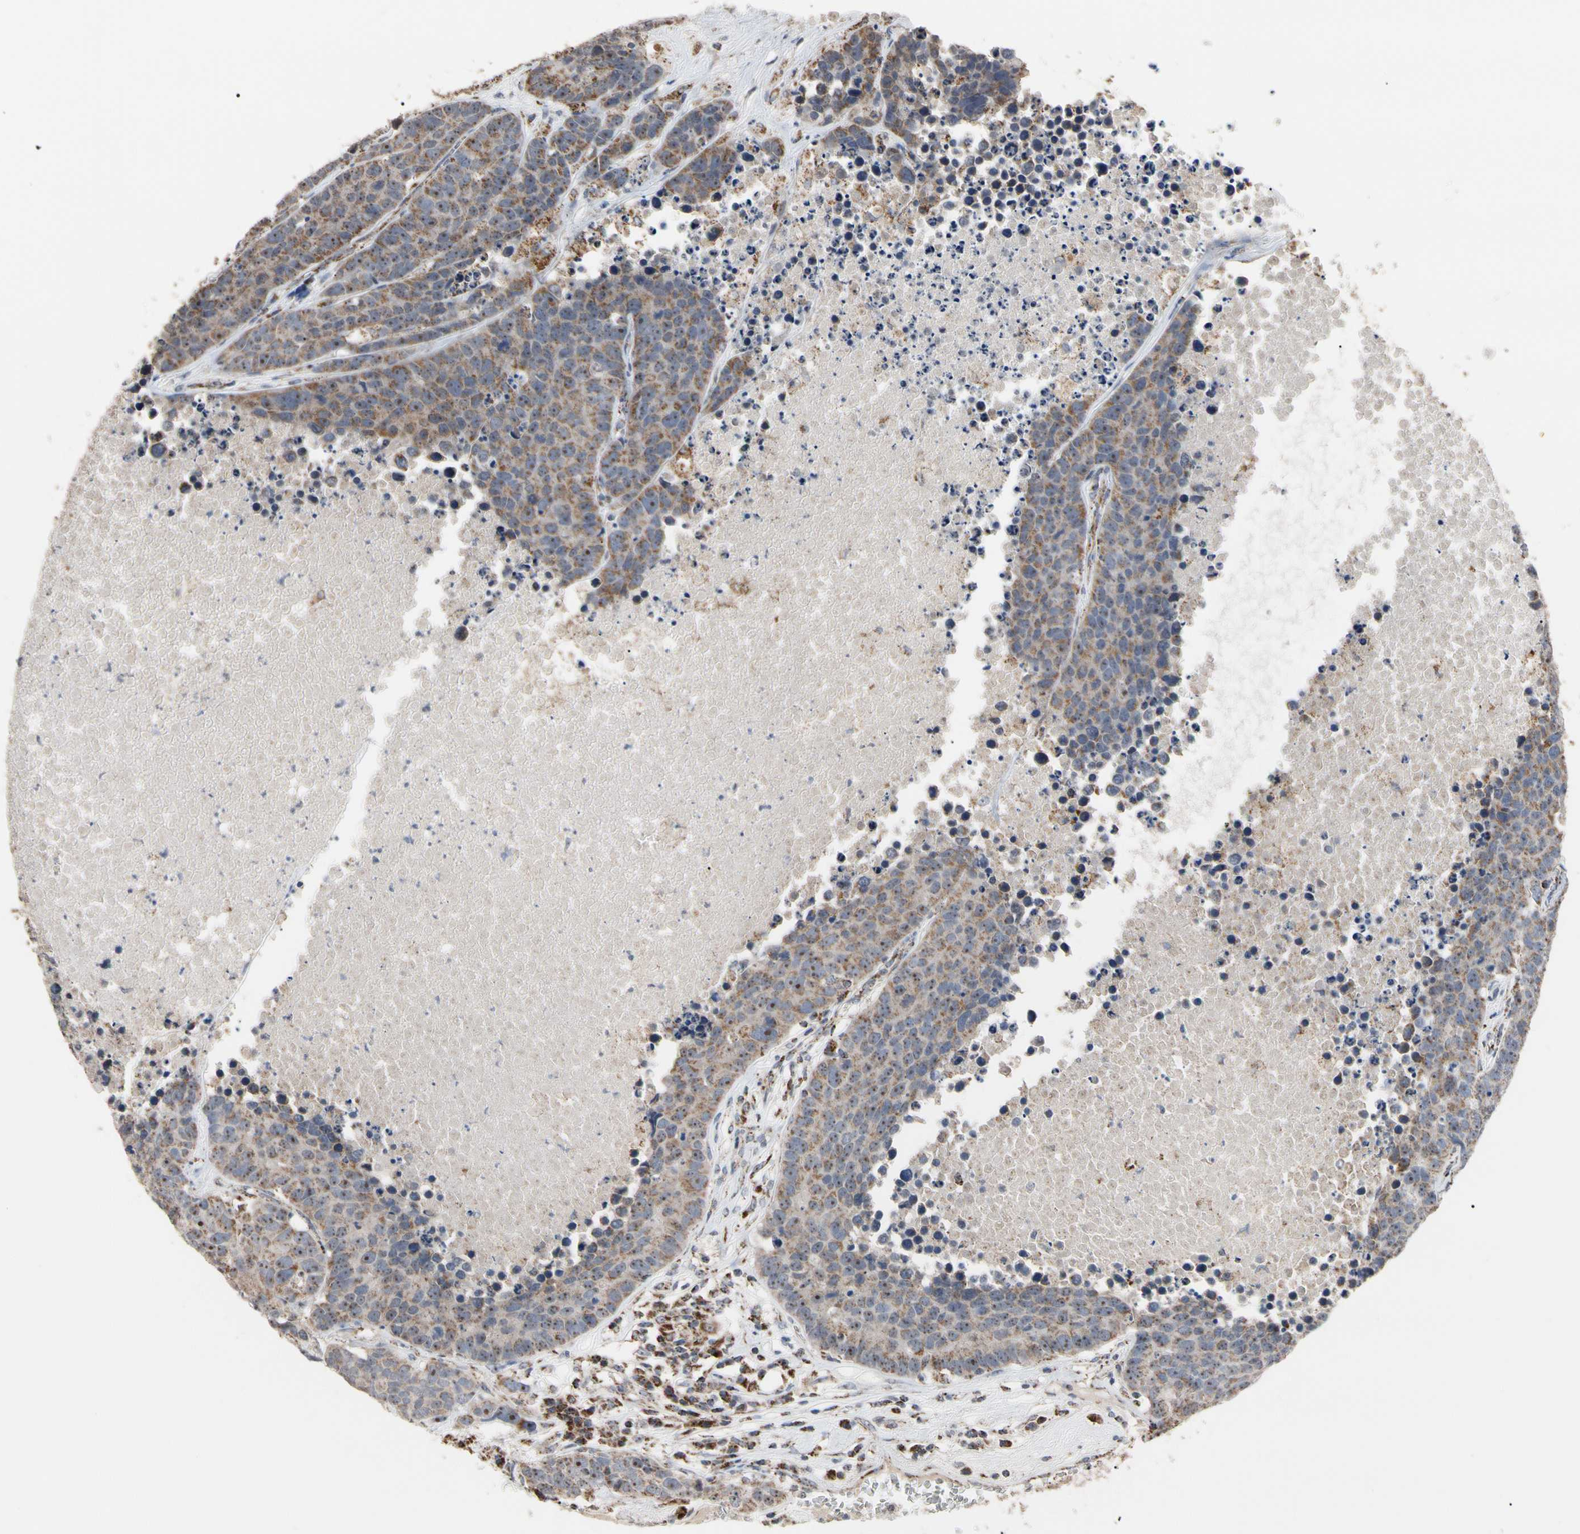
{"staining": {"intensity": "moderate", "quantity": ">75%", "location": "cytoplasmic/membranous,nuclear"}, "tissue": "carcinoid", "cell_type": "Tumor cells", "image_type": "cancer", "snomed": [{"axis": "morphology", "description": "Carcinoid, malignant, NOS"}, {"axis": "topography", "description": "Lung"}], "caption": "Immunohistochemical staining of human carcinoid demonstrates moderate cytoplasmic/membranous and nuclear protein staining in about >75% of tumor cells.", "gene": "FAM110B", "patient": {"sex": "male", "age": 60}}